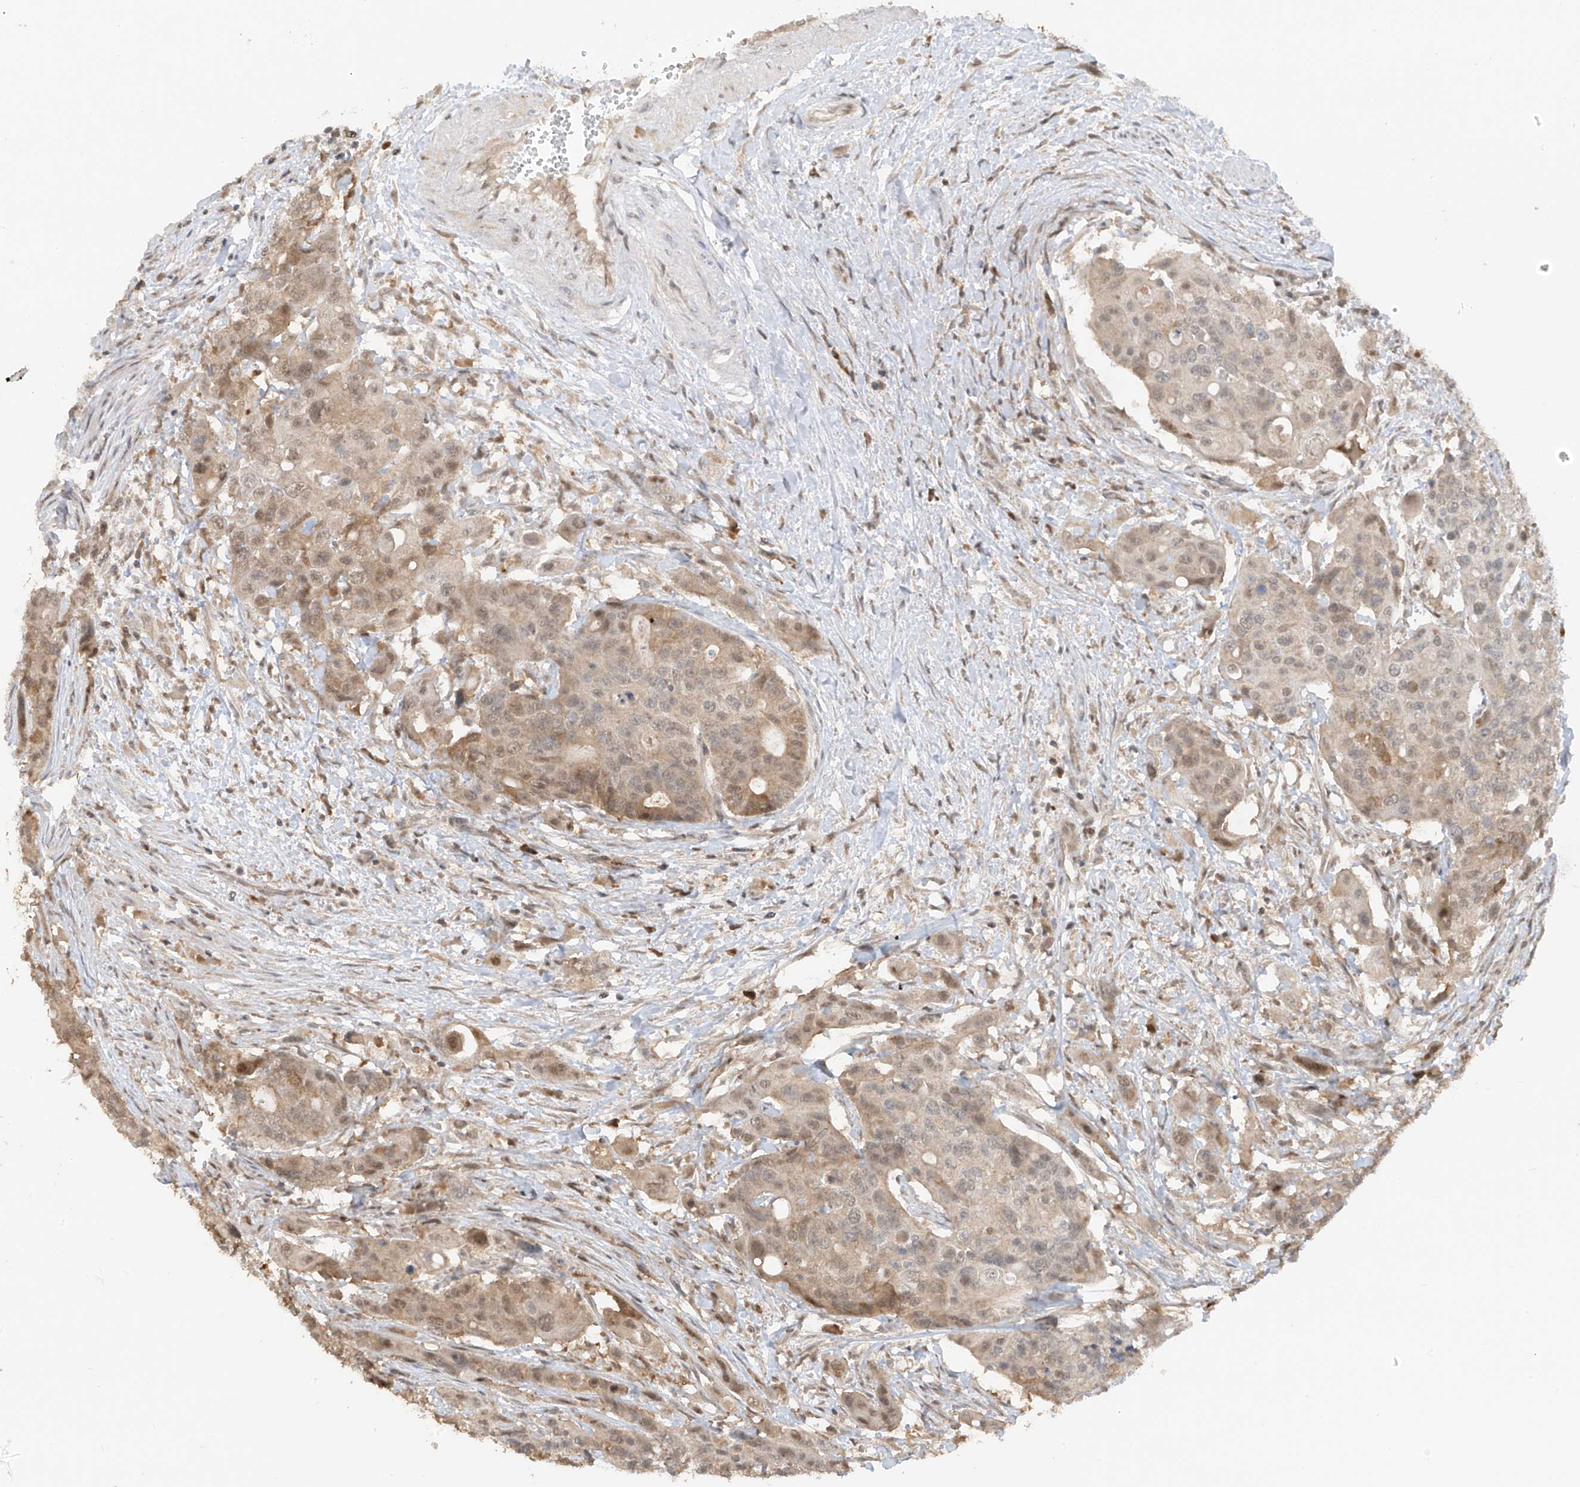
{"staining": {"intensity": "moderate", "quantity": "<25%", "location": "cytoplasmic/membranous,nuclear"}, "tissue": "colorectal cancer", "cell_type": "Tumor cells", "image_type": "cancer", "snomed": [{"axis": "morphology", "description": "Adenocarcinoma, NOS"}, {"axis": "topography", "description": "Colon"}], "caption": "A photomicrograph of colorectal cancer stained for a protein reveals moderate cytoplasmic/membranous and nuclear brown staining in tumor cells.", "gene": "COLGALT2", "patient": {"sex": "male", "age": 77}}